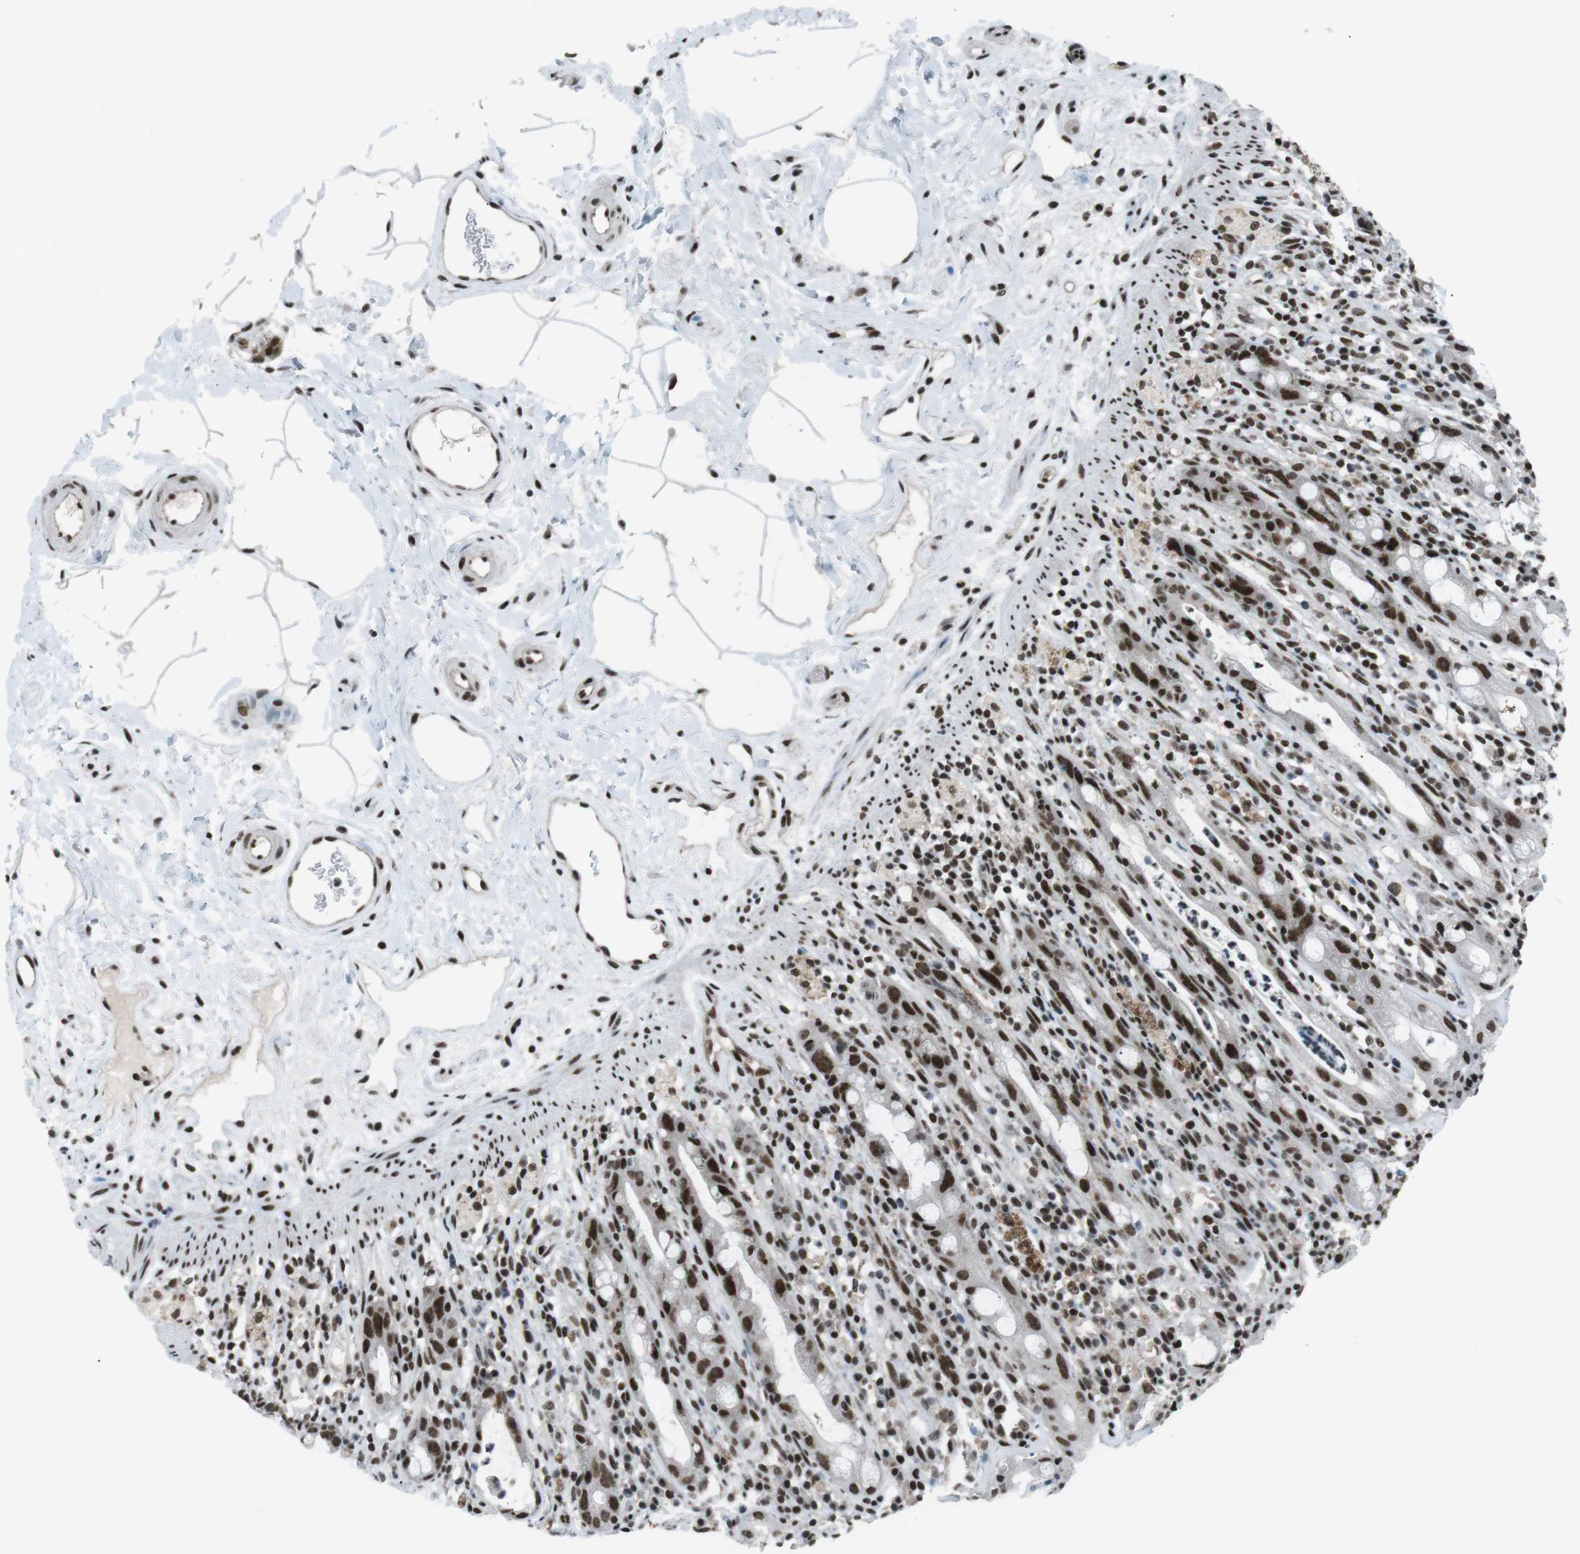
{"staining": {"intensity": "strong", "quantity": ">75%", "location": "nuclear"}, "tissue": "rectum", "cell_type": "Glandular cells", "image_type": "normal", "snomed": [{"axis": "morphology", "description": "Normal tissue, NOS"}, {"axis": "topography", "description": "Rectum"}], "caption": "This micrograph demonstrates immunohistochemistry staining of normal rectum, with high strong nuclear expression in approximately >75% of glandular cells.", "gene": "TAF1", "patient": {"sex": "male", "age": 44}}